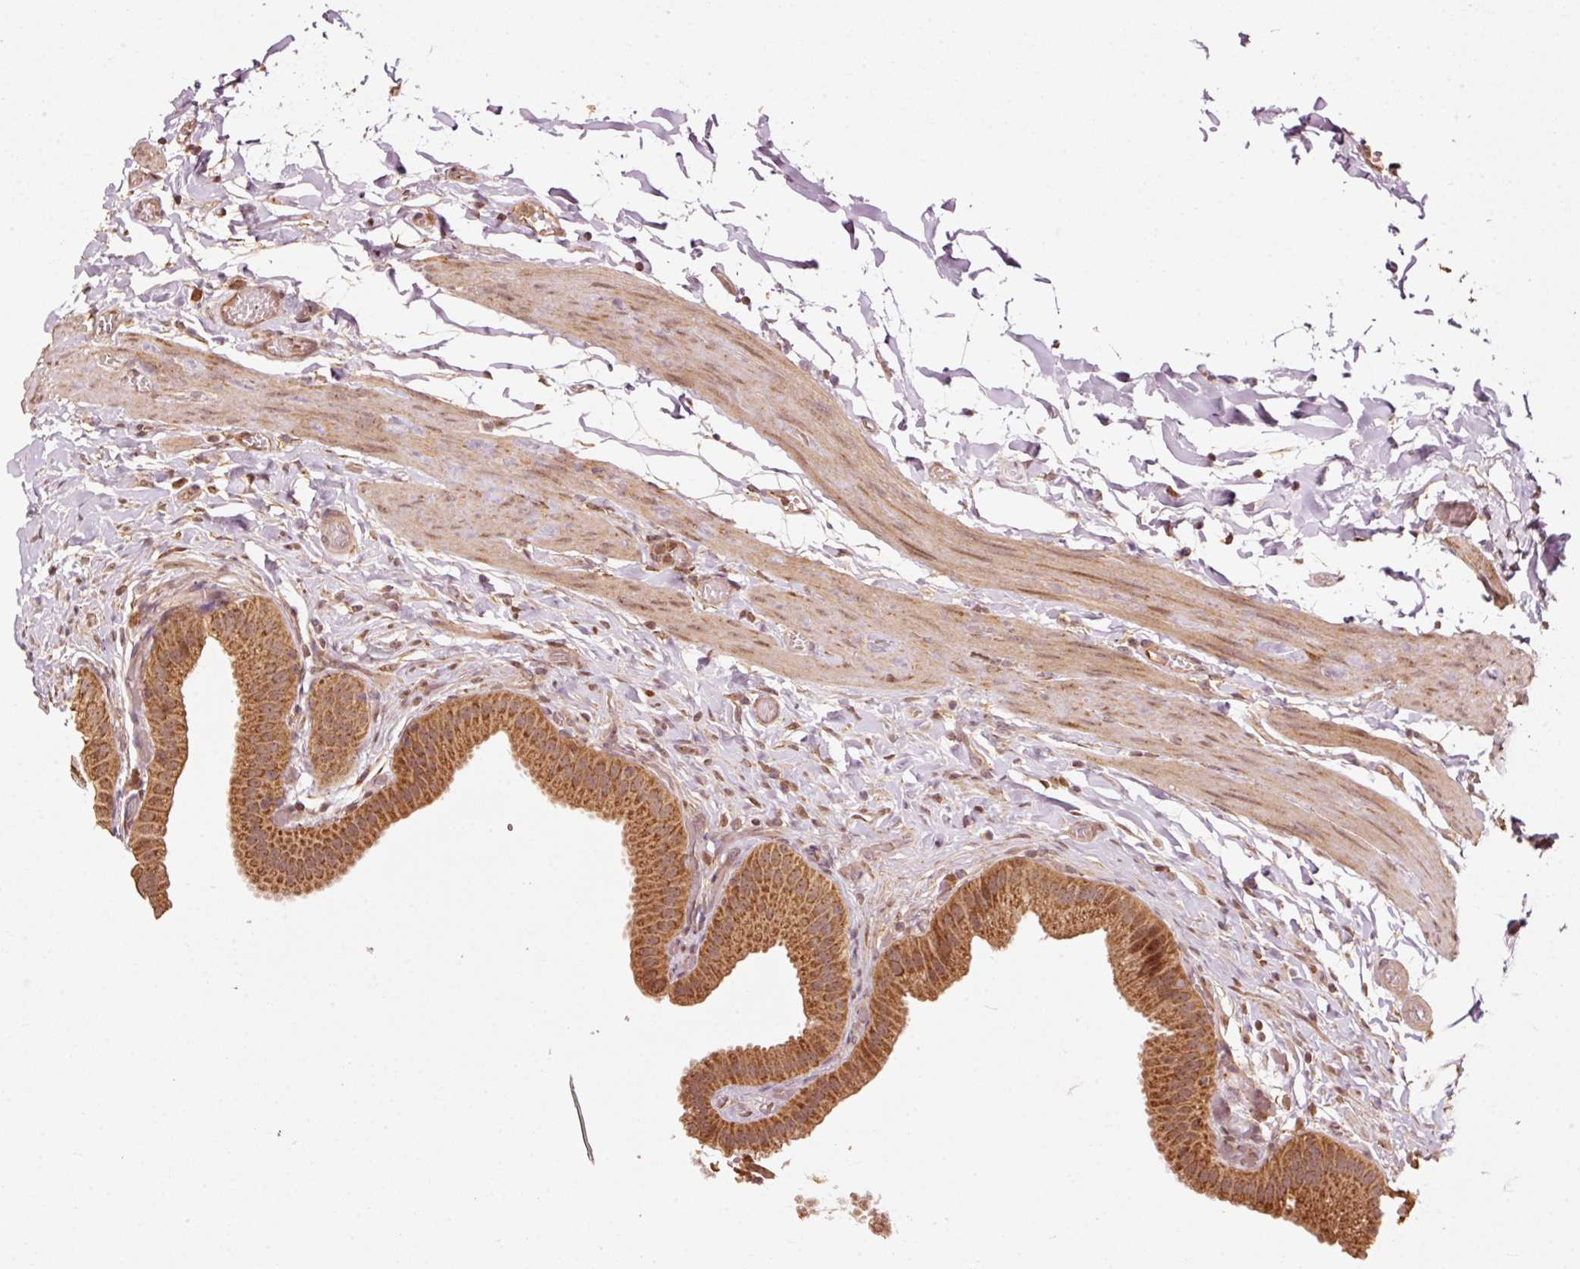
{"staining": {"intensity": "strong", "quantity": ">75%", "location": "cytoplasmic/membranous"}, "tissue": "gallbladder", "cell_type": "Glandular cells", "image_type": "normal", "snomed": [{"axis": "morphology", "description": "Normal tissue, NOS"}, {"axis": "topography", "description": "Gallbladder"}], "caption": "A high-resolution histopathology image shows IHC staining of normal gallbladder, which exhibits strong cytoplasmic/membranous expression in approximately >75% of glandular cells.", "gene": "MRPL16", "patient": {"sex": "female", "age": 63}}